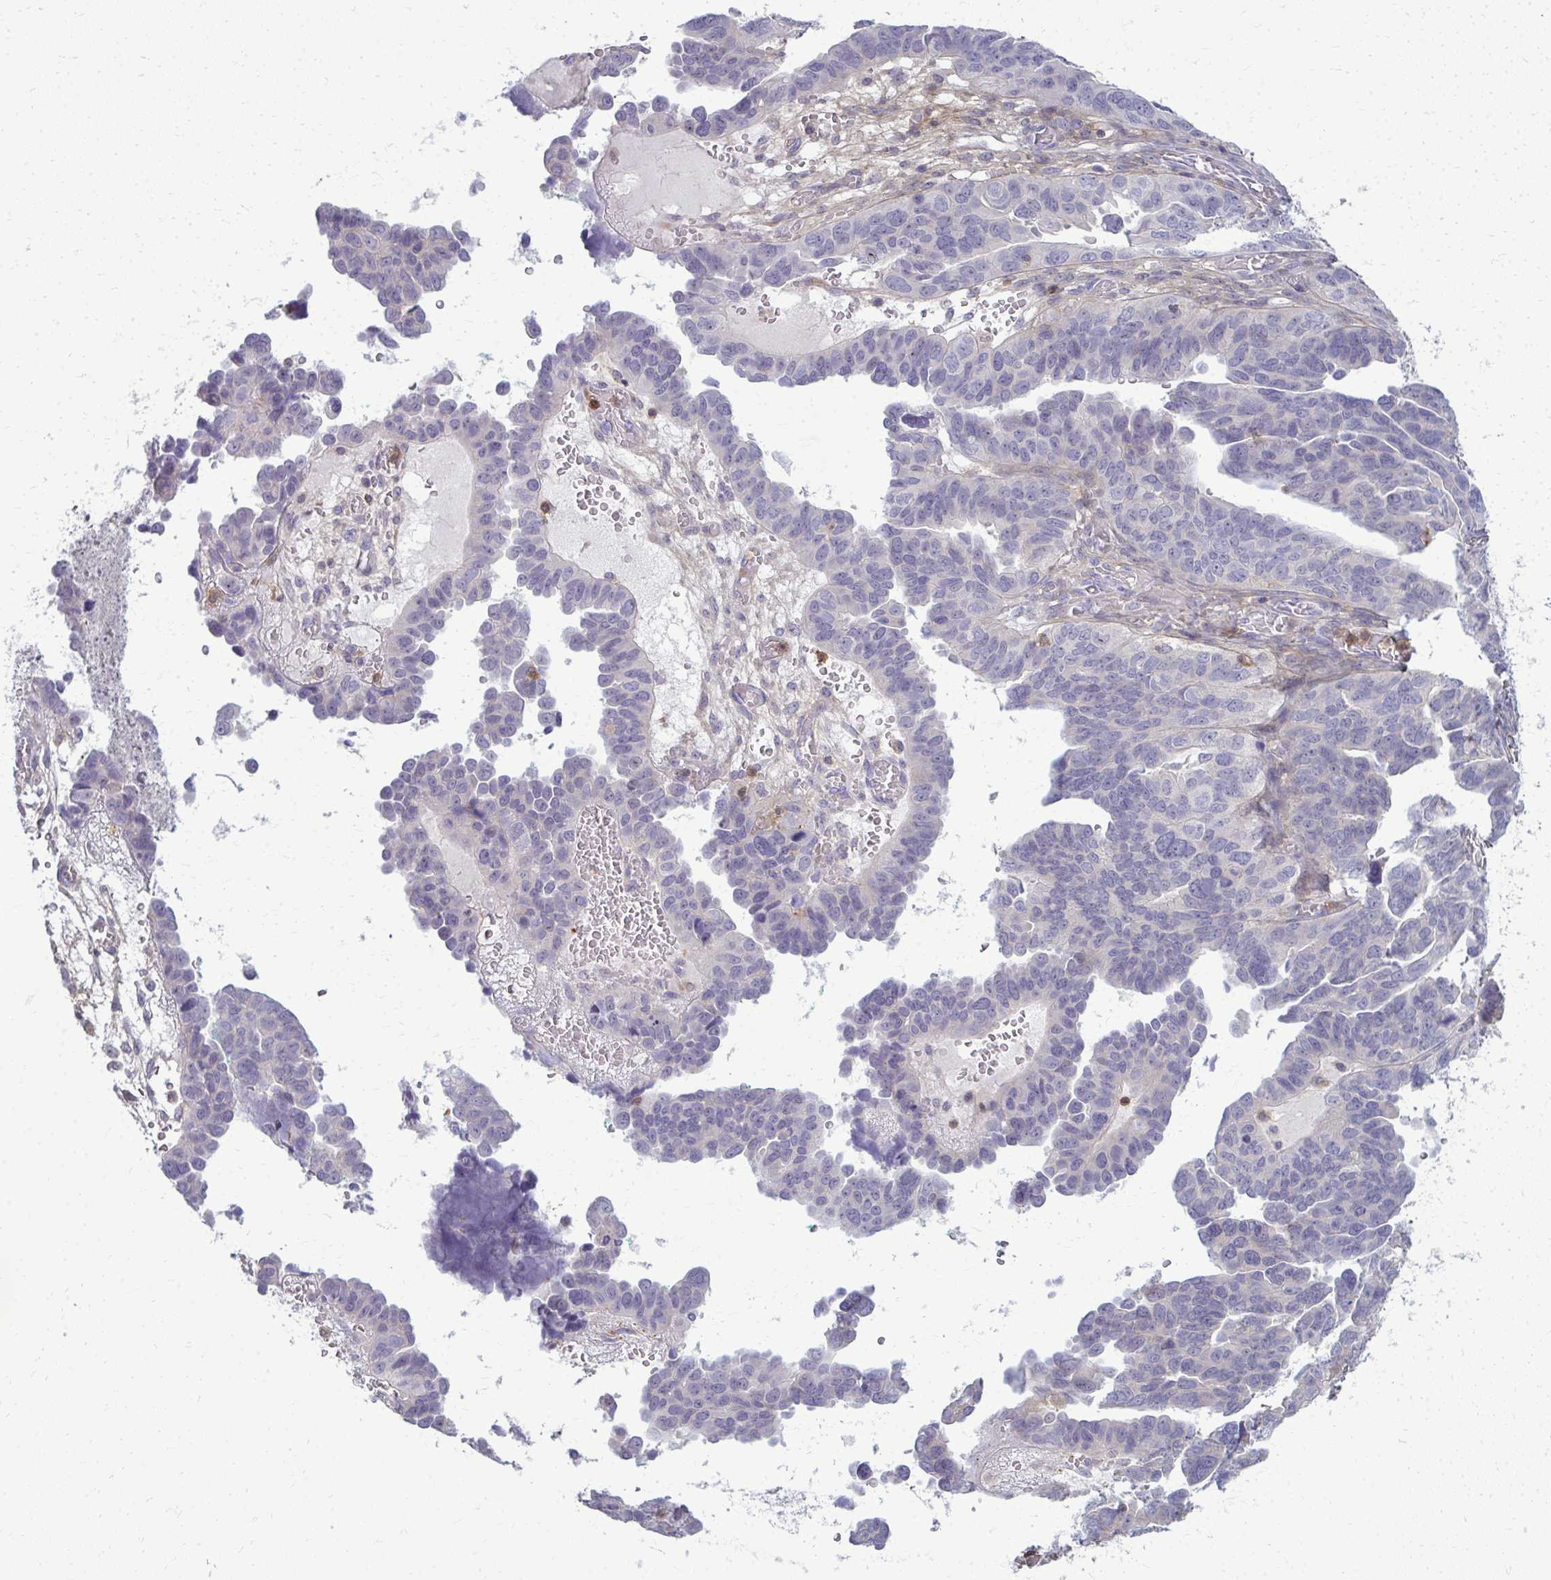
{"staining": {"intensity": "negative", "quantity": "none", "location": "none"}, "tissue": "ovarian cancer", "cell_type": "Tumor cells", "image_type": "cancer", "snomed": [{"axis": "morphology", "description": "Cystadenocarcinoma, serous, NOS"}, {"axis": "topography", "description": "Ovary"}], "caption": "Tumor cells are negative for protein expression in human ovarian cancer (serous cystadenocarcinoma).", "gene": "AP5M1", "patient": {"sex": "female", "age": 64}}